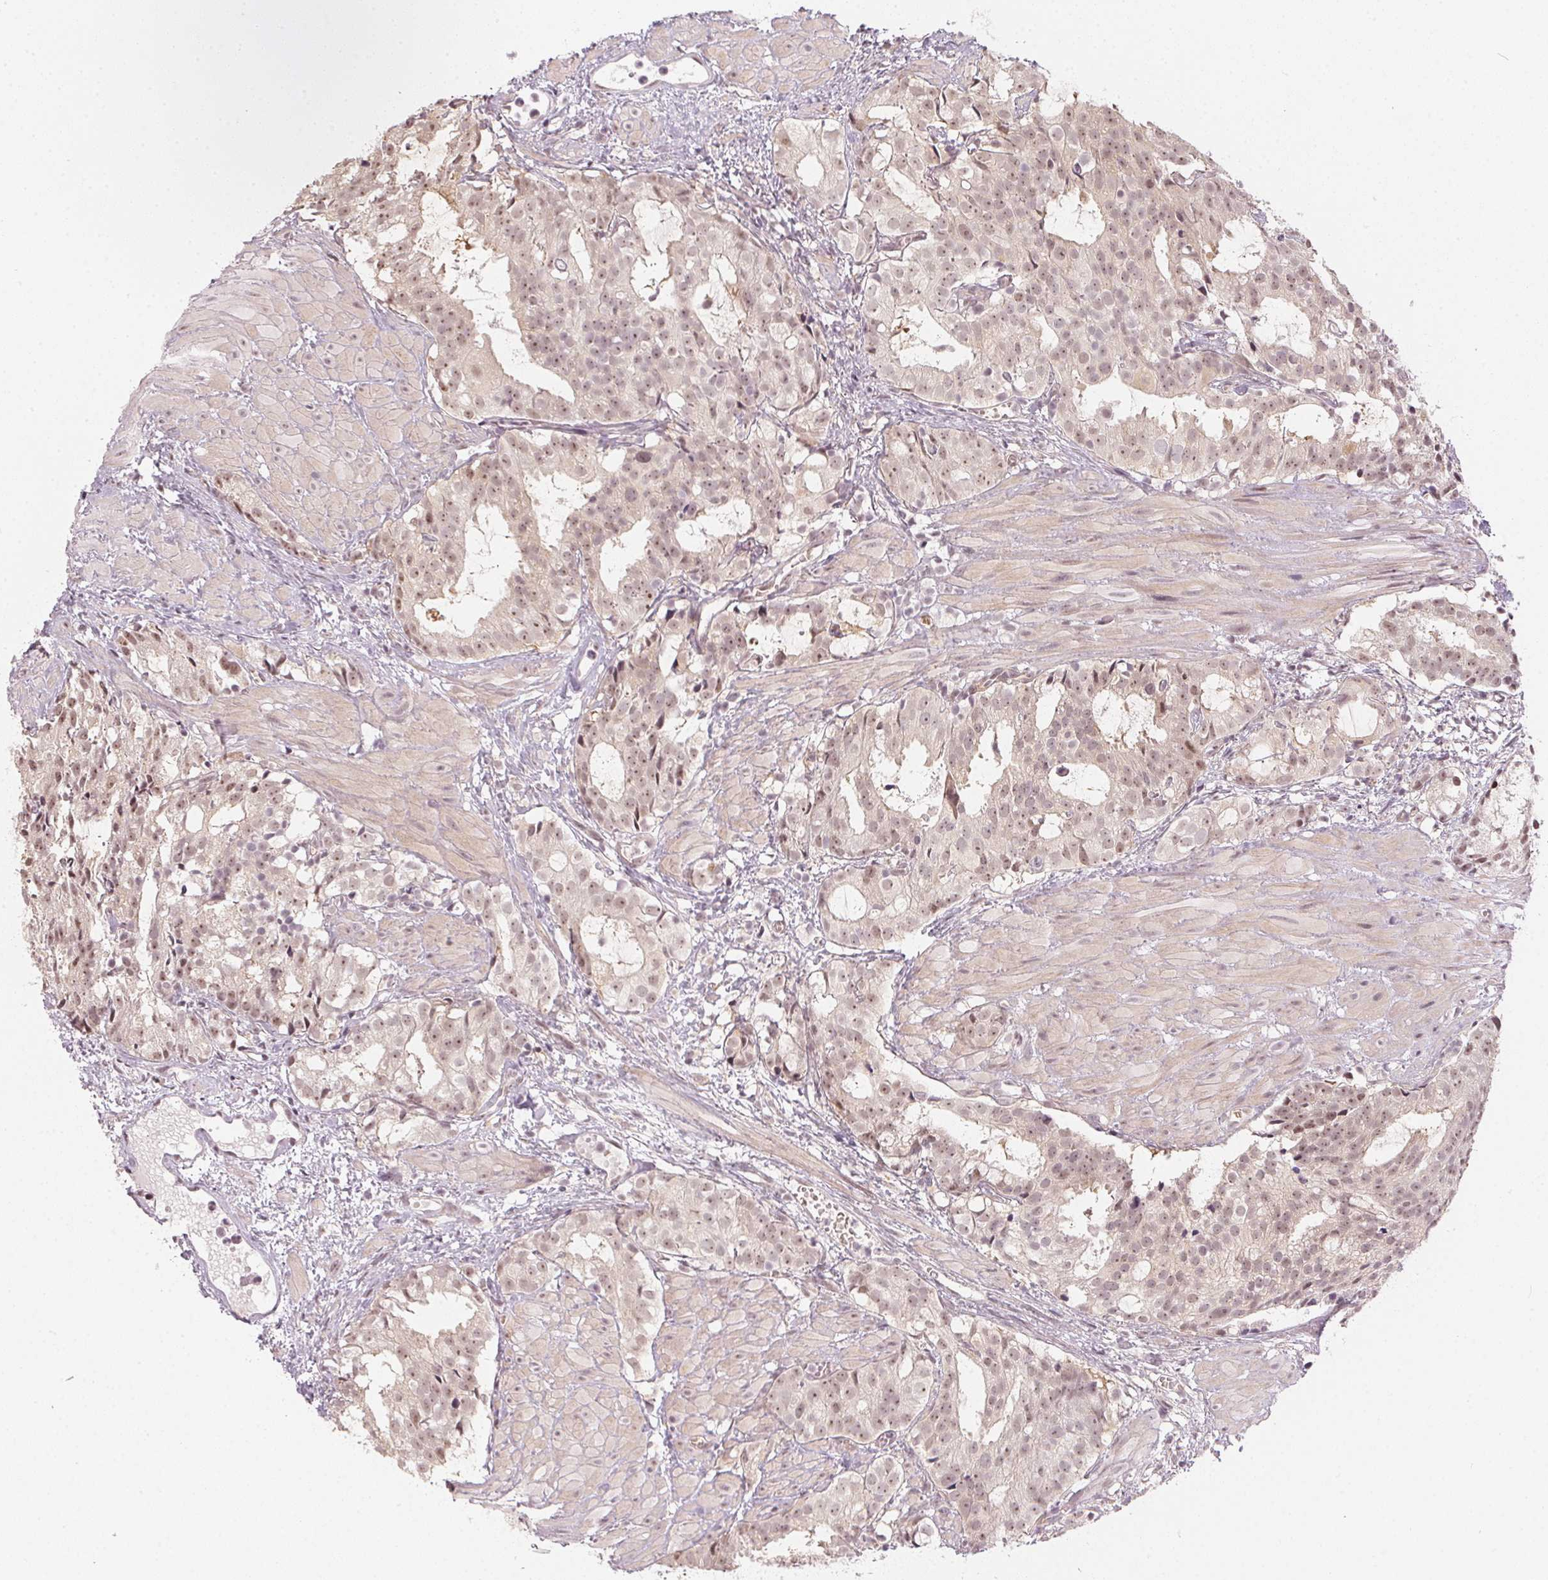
{"staining": {"intensity": "weak", "quantity": ">75%", "location": "nuclear"}, "tissue": "prostate cancer", "cell_type": "Tumor cells", "image_type": "cancer", "snomed": [{"axis": "morphology", "description": "Adenocarcinoma, High grade"}, {"axis": "topography", "description": "Prostate"}], "caption": "A brown stain highlights weak nuclear staining of a protein in prostate adenocarcinoma (high-grade) tumor cells.", "gene": "KAT6A", "patient": {"sex": "male", "age": 79}}